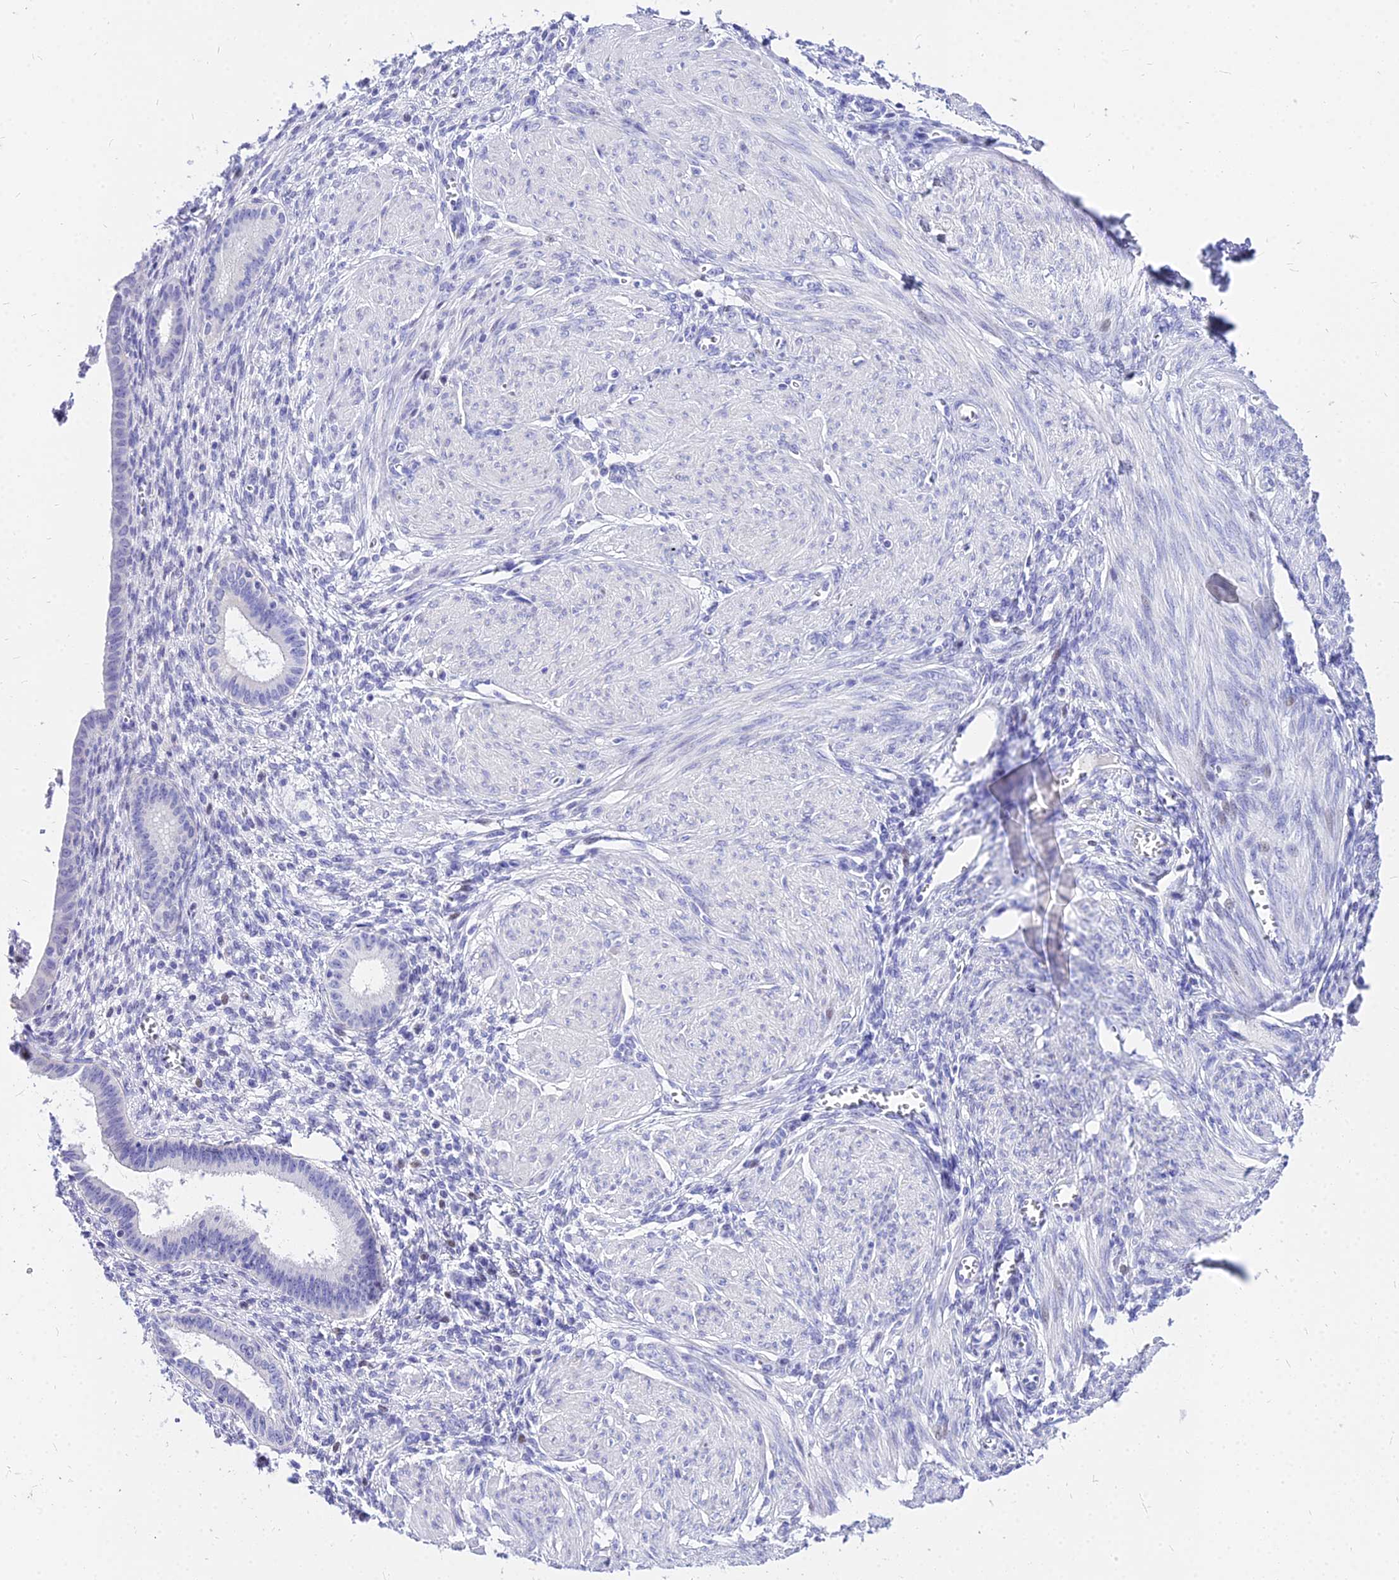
{"staining": {"intensity": "negative", "quantity": "none", "location": "none"}, "tissue": "endometrium", "cell_type": "Cells in endometrial stroma", "image_type": "normal", "snomed": [{"axis": "morphology", "description": "Normal tissue, NOS"}, {"axis": "topography", "description": "Endometrium"}], "caption": "High magnification brightfield microscopy of normal endometrium stained with DAB (brown) and counterstained with hematoxylin (blue): cells in endometrial stroma show no significant staining. (Stains: DAB immunohistochemistry (IHC) with hematoxylin counter stain, Microscopy: brightfield microscopy at high magnification).", "gene": "CARD18", "patient": {"sex": "female", "age": 72}}